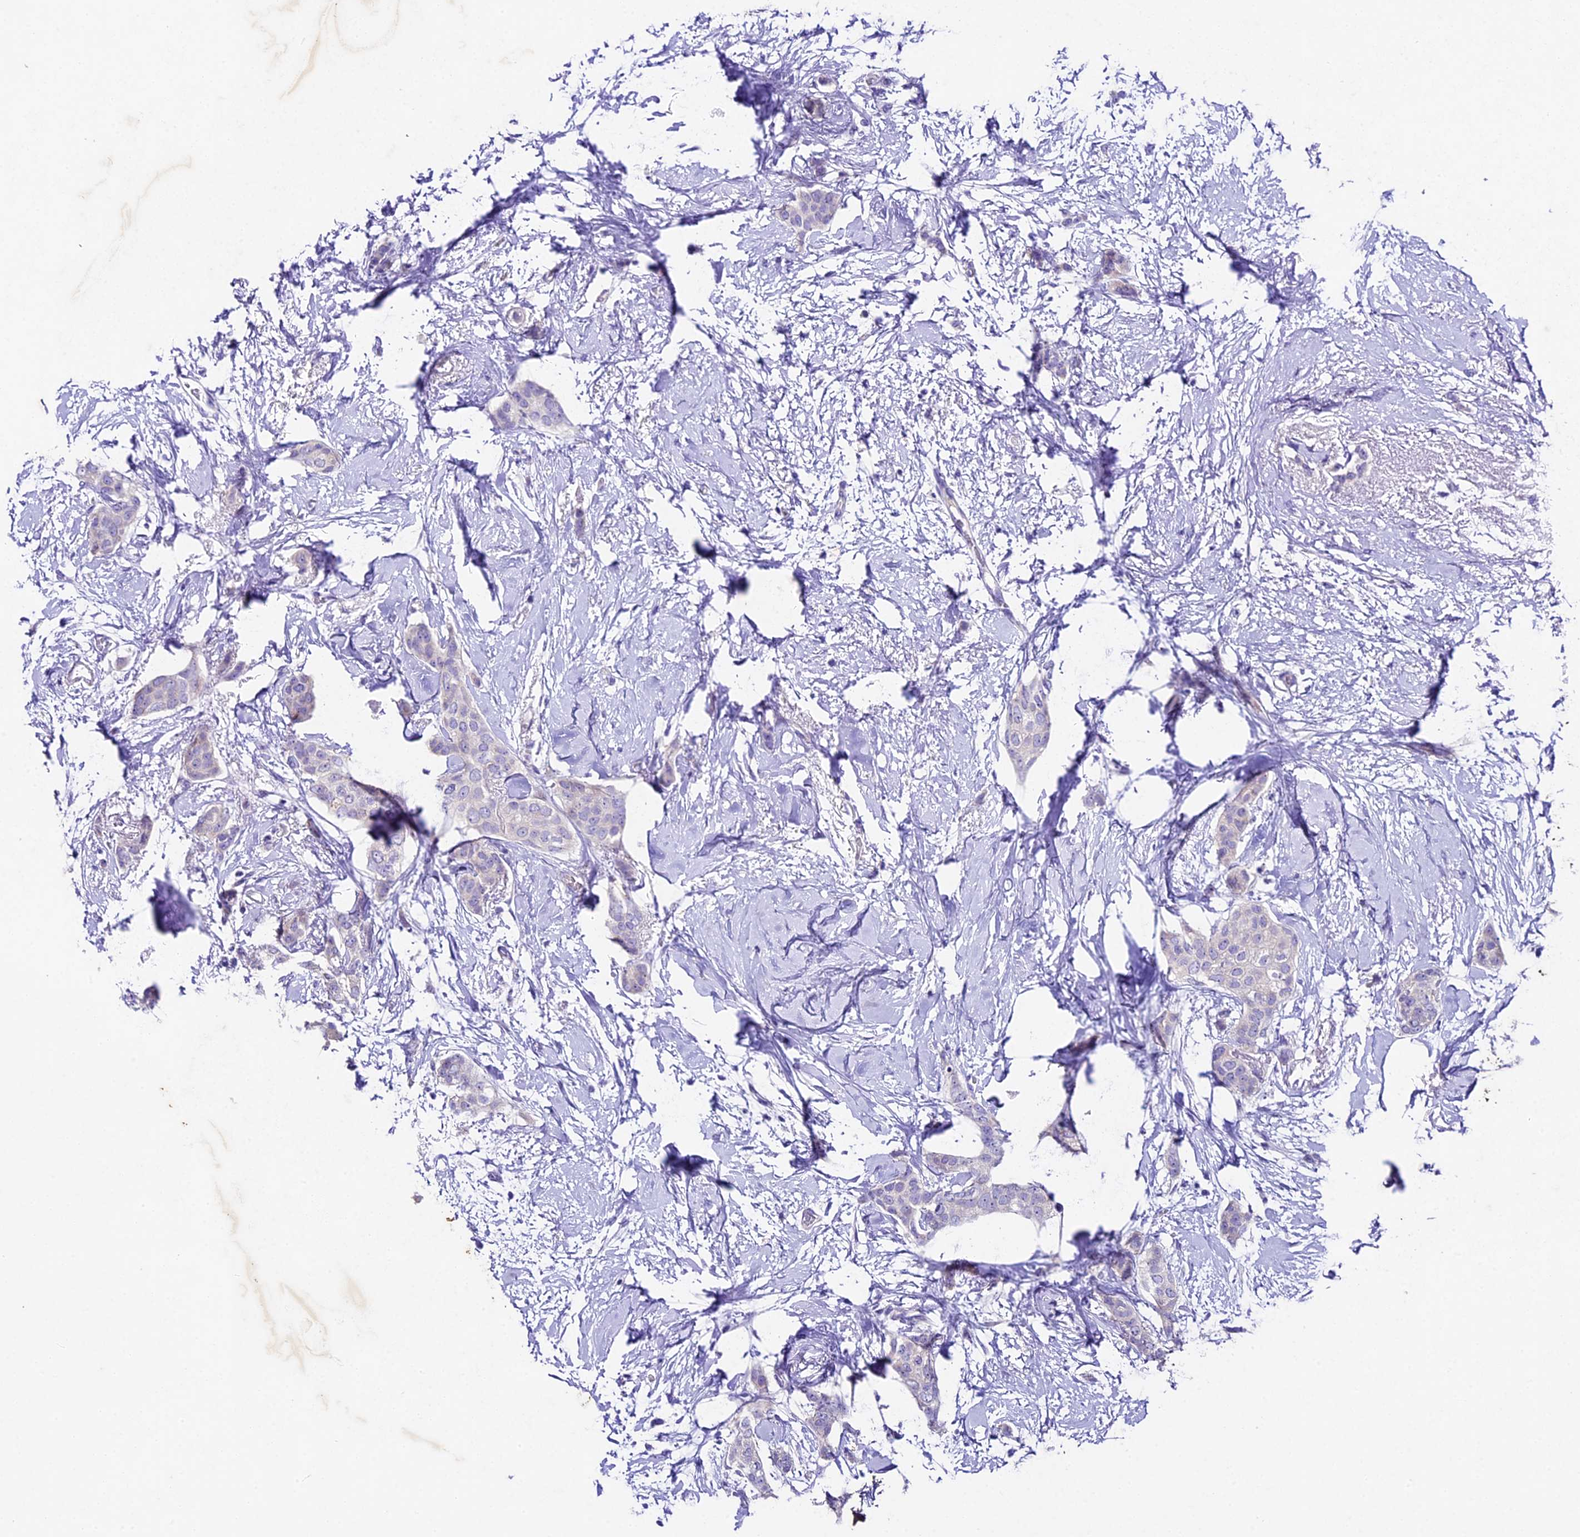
{"staining": {"intensity": "negative", "quantity": "none", "location": "none"}, "tissue": "breast cancer", "cell_type": "Tumor cells", "image_type": "cancer", "snomed": [{"axis": "morphology", "description": "Duct carcinoma"}, {"axis": "topography", "description": "Breast"}], "caption": "An image of human invasive ductal carcinoma (breast) is negative for staining in tumor cells.", "gene": "IFT140", "patient": {"sex": "female", "age": 72}}